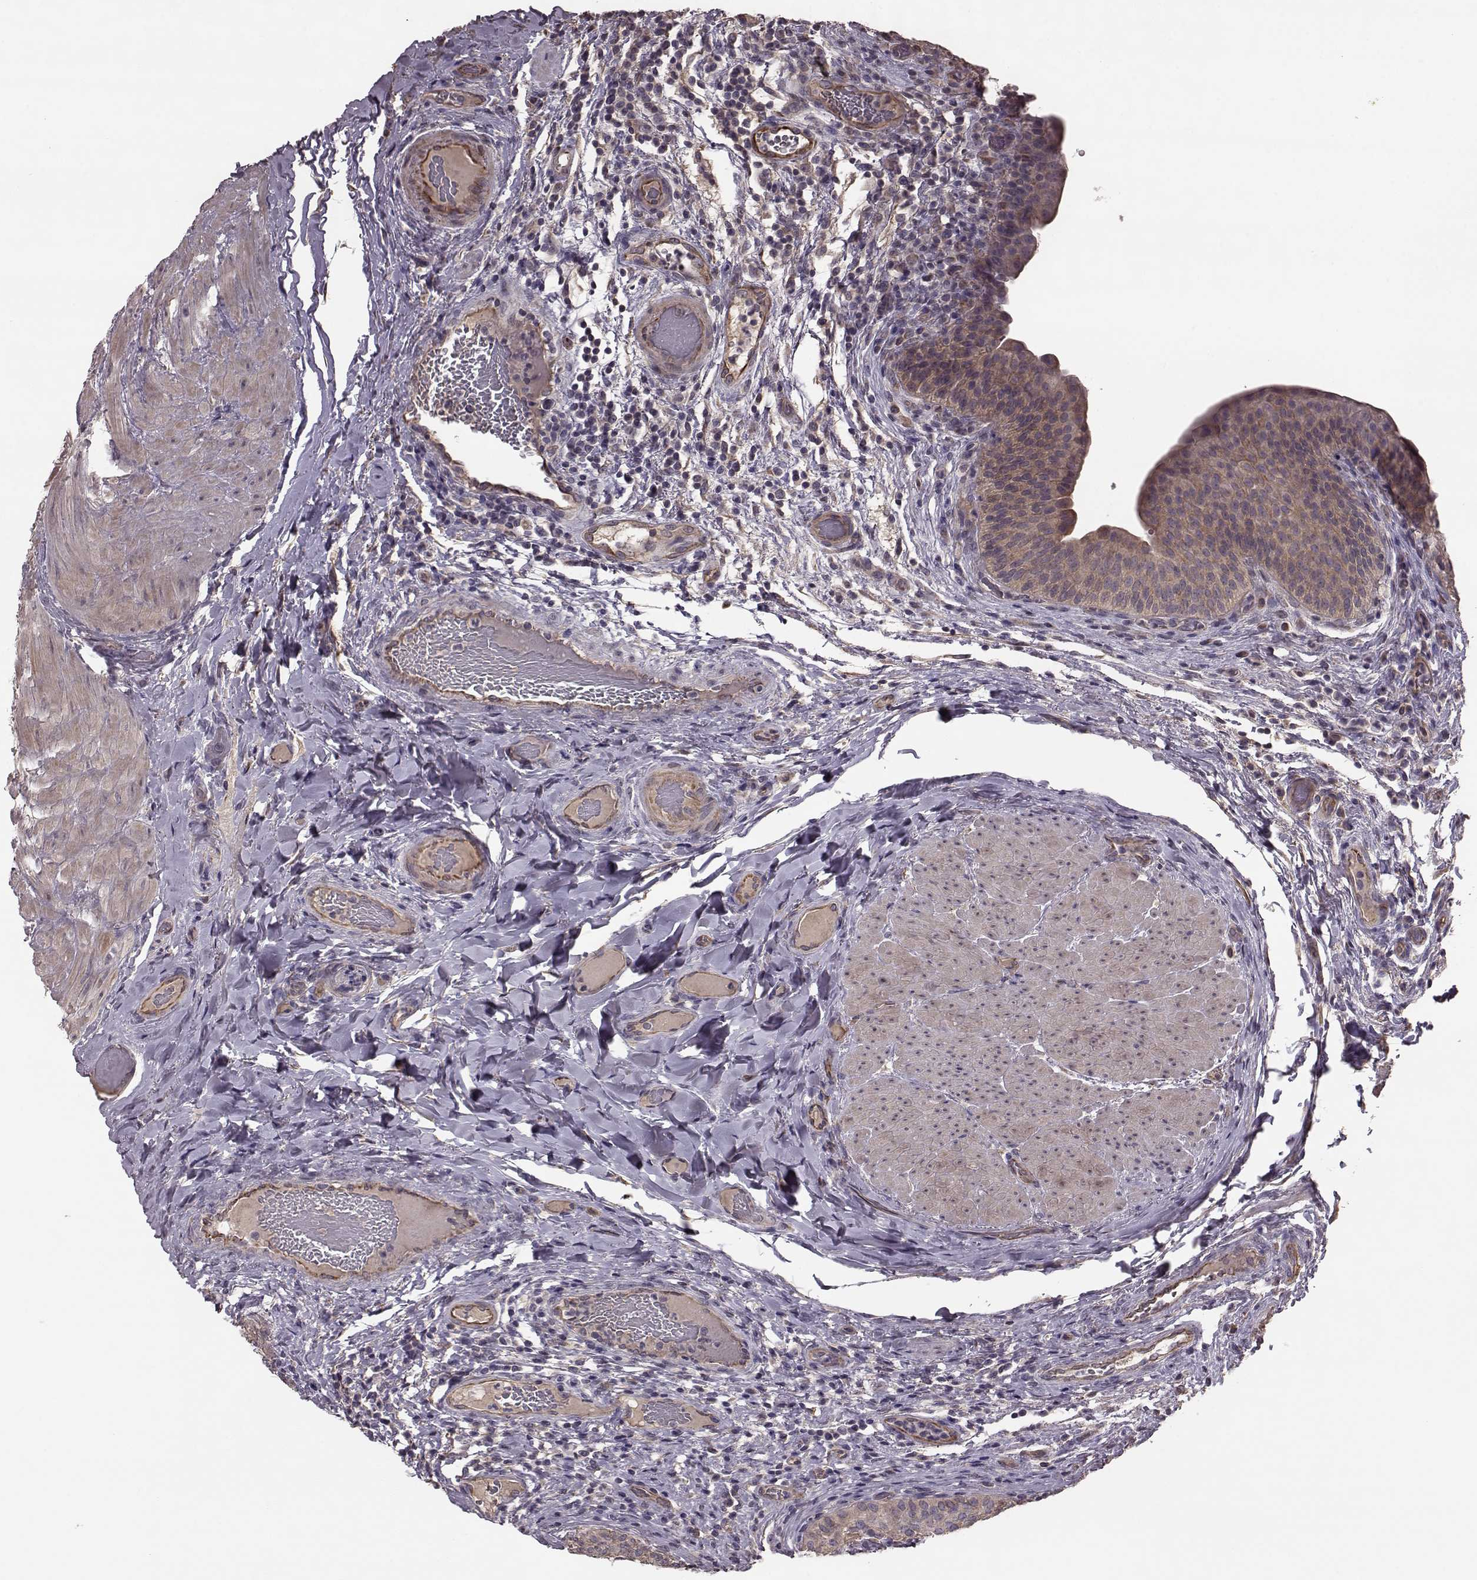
{"staining": {"intensity": "weak", "quantity": ">75%", "location": "cytoplasmic/membranous"}, "tissue": "urinary bladder", "cell_type": "Urothelial cells", "image_type": "normal", "snomed": [{"axis": "morphology", "description": "Normal tissue, NOS"}, {"axis": "topography", "description": "Urinary bladder"}], "caption": "Immunohistochemistry (IHC) of benign urinary bladder reveals low levels of weak cytoplasmic/membranous expression in approximately >75% of urothelial cells. The protein of interest is shown in brown color, while the nuclei are stained blue.", "gene": "NTF3", "patient": {"sex": "male", "age": 66}}